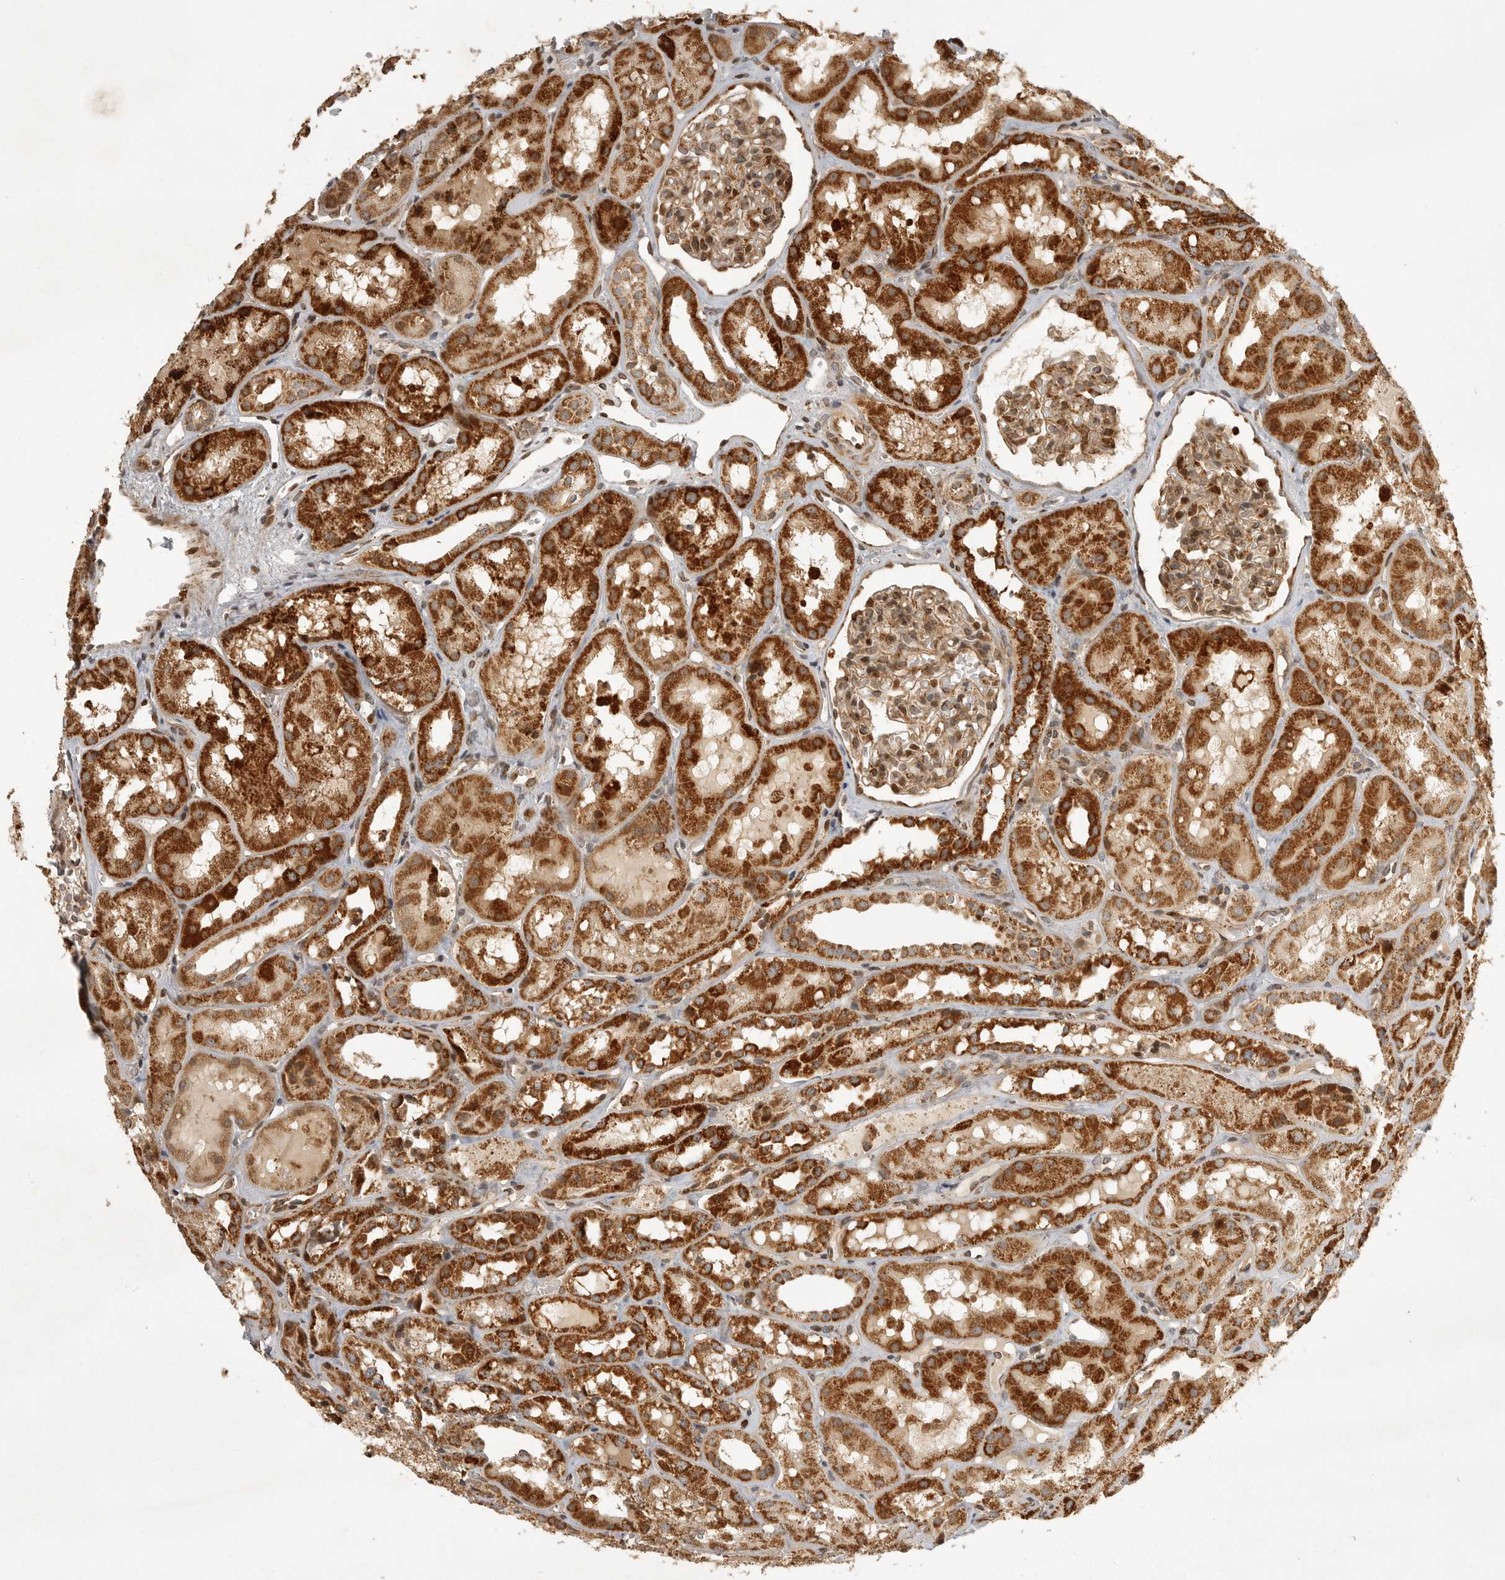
{"staining": {"intensity": "moderate", "quantity": "25%-75%", "location": "cytoplasmic/membranous"}, "tissue": "kidney", "cell_type": "Cells in glomeruli", "image_type": "normal", "snomed": [{"axis": "morphology", "description": "Normal tissue, NOS"}, {"axis": "topography", "description": "Kidney"}], "caption": "Immunohistochemical staining of normal kidney displays medium levels of moderate cytoplasmic/membranous staining in approximately 25%-75% of cells in glomeruli. (brown staining indicates protein expression, while blue staining denotes nuclei).", "gene": "NARS2", "patient": {"sex": "male", "age": 16}}